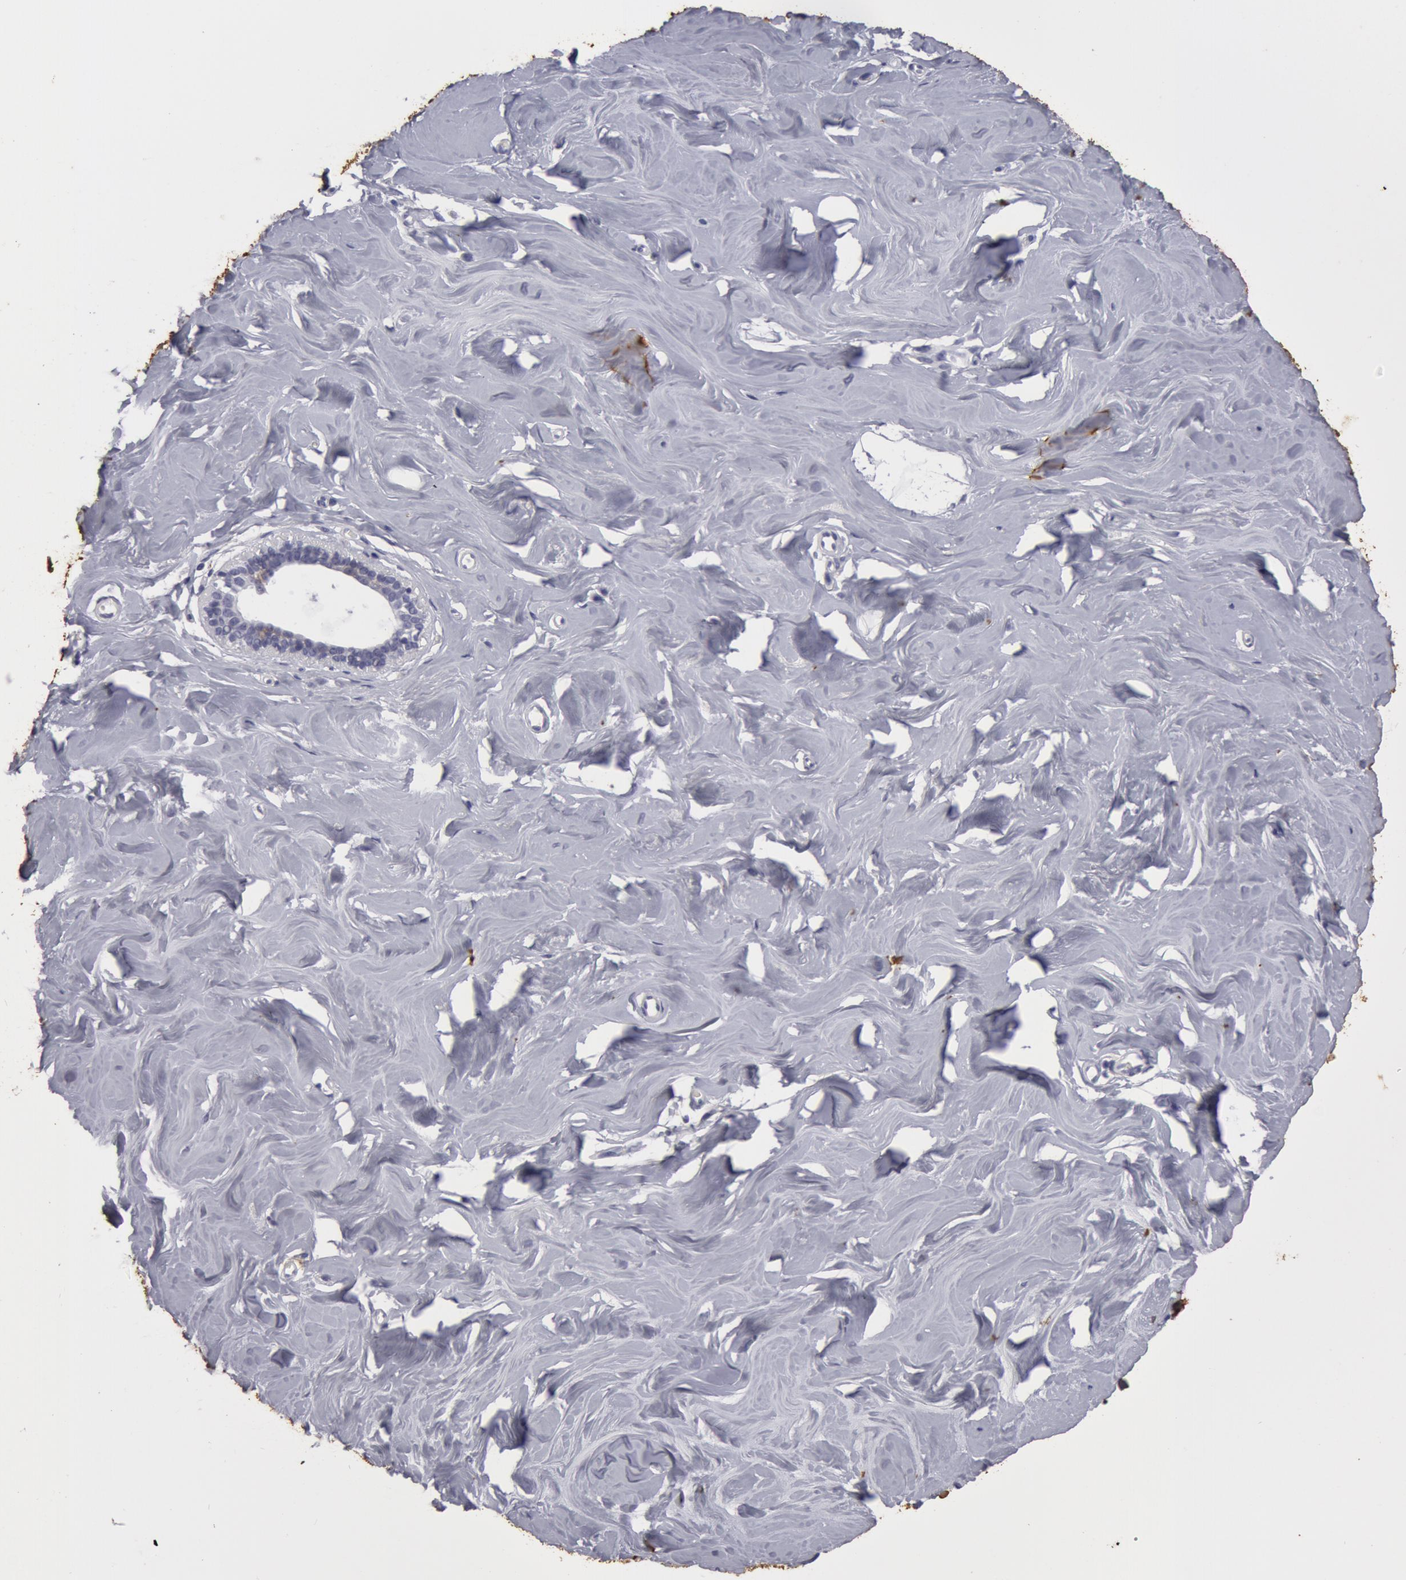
{"staining": {"intensity": "negative", "quantity": "none", "location": "none"}, "tissue": "breast", "cell_type": "Adipocytes", "image_type": "normal", "snomed": [{"axis": "morphology", "description": "Normal tissue, NOS"}, {"axis": "topography", "description": "Breast"}], "caption": "This photomicrograph is of normal breast stained with IHC to label a protein in brown with the nuclei are counter-stained blue. There is no staining in adipocytes. (DAB IHC visualized using brightfield microscopy, high magnification).", "gene": "NLGN4X", "patient": {"sex": "female", "age": 54}}